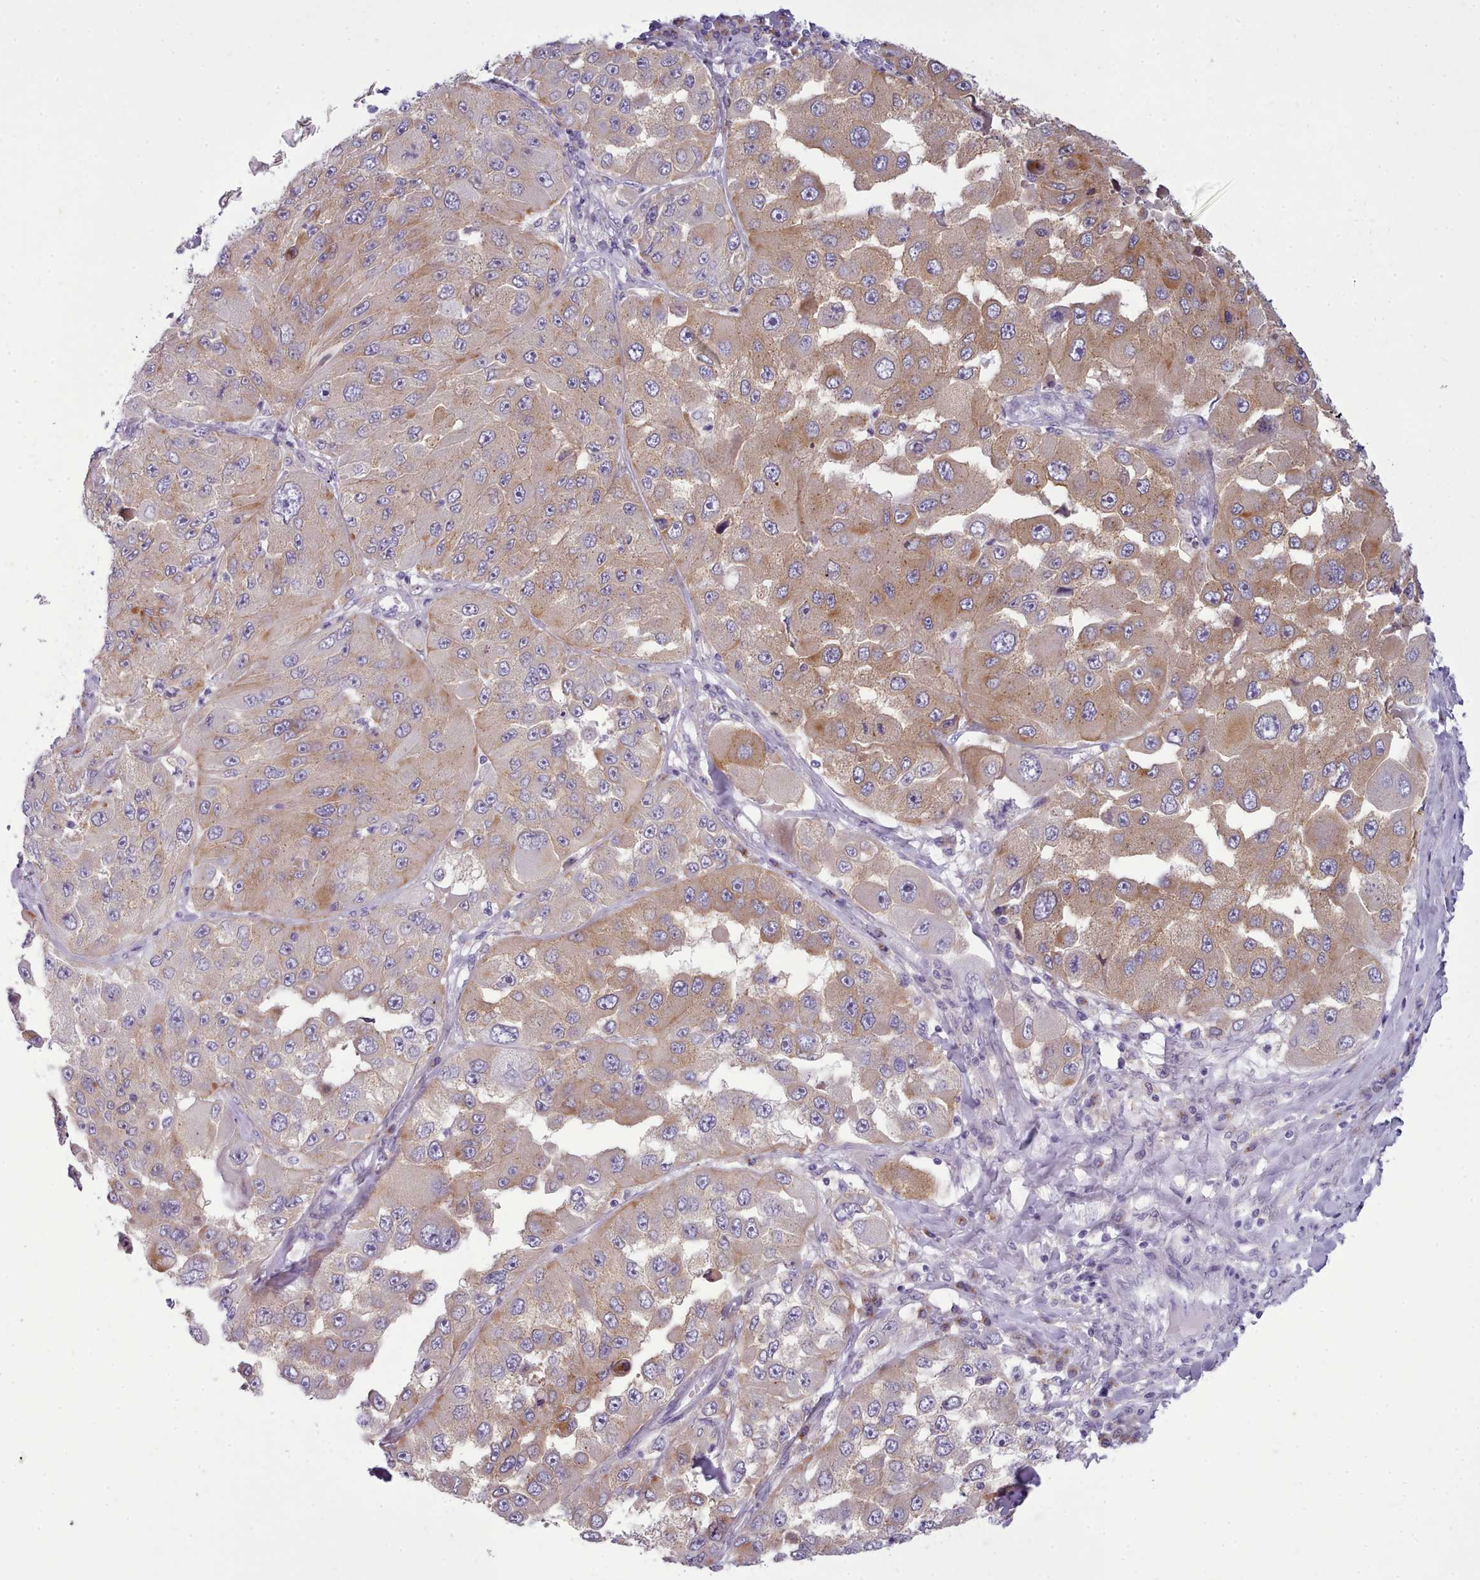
{"staining": {"intensity": "moderate", "quantity": "25%-75%", "location": "cytoplasmic/membranous"}, "tissue": "melanoma", "cell_type": "Tumor cells", "image_type": "cancer", "snomed": [{"axis": "morphology", "description": "Malignant melanoma, Metastatic site"}, {"axis": "topography", "description": "Lymph node"}], "caption": "Human malignant melanoma (metastatic site) stained with a brown dye displays moderate cytoplasmic/membranous positive expression in approximately 25%-75% of tumor cells.", "gene": "MYRFL", "patient": {"sex": "male", "age": 62}}